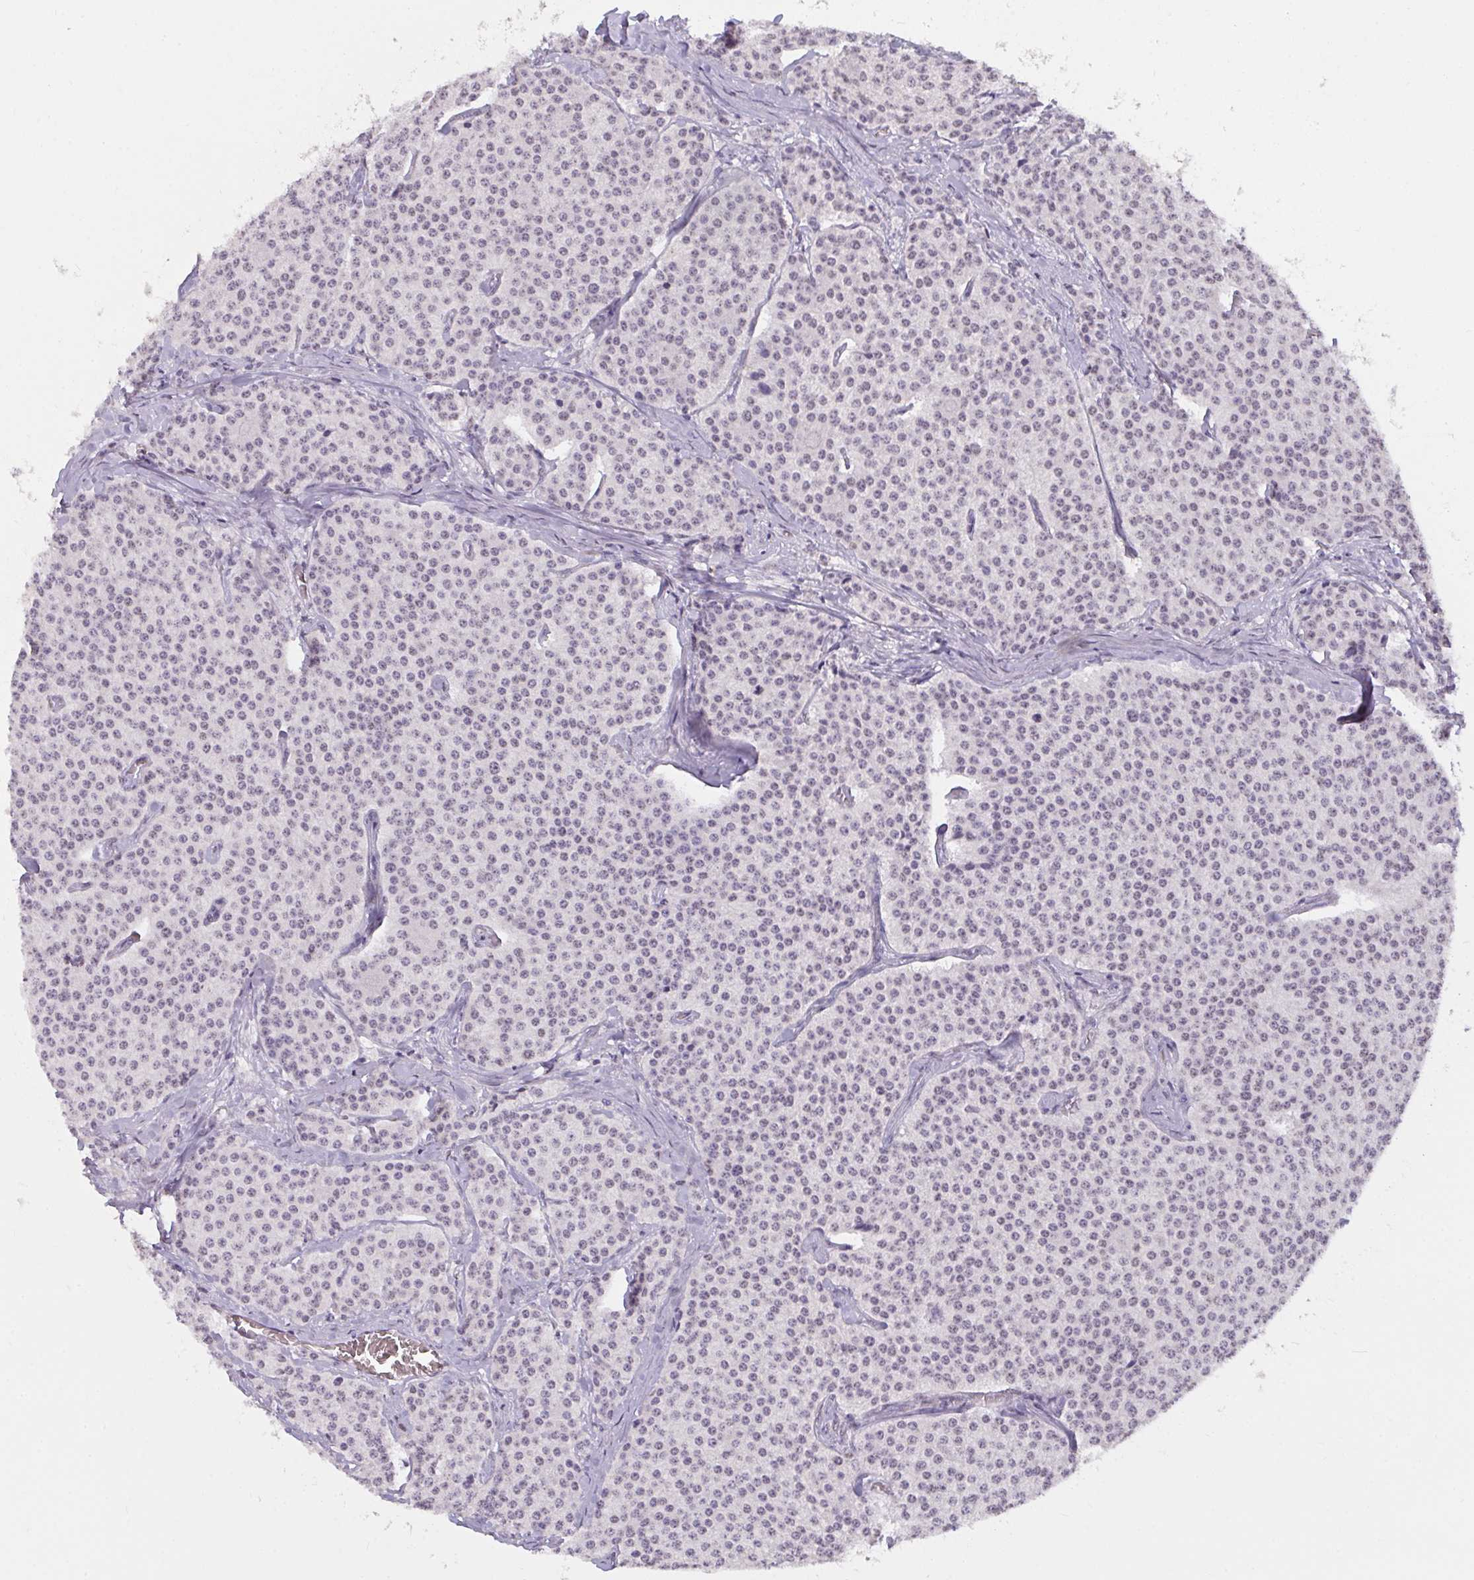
{"staining": {"intensity": "weak", "quantity": "<25%", "location": "nuclear"}, "tissue": "carcinoid", "cell_type": "Tumor cells", "image_type": "cancer", "snomed": [{"axis": "morphology", "description": "Carcinoid, malignant, NOS"}, {"axis": "topography", "description": "Small intestine"}], "caption": "Tumor cells show no significant protein positivity in carcinoid (malignant).", "gene": "SEMA6B", "patient": {"sex": "female", "age": 64}}